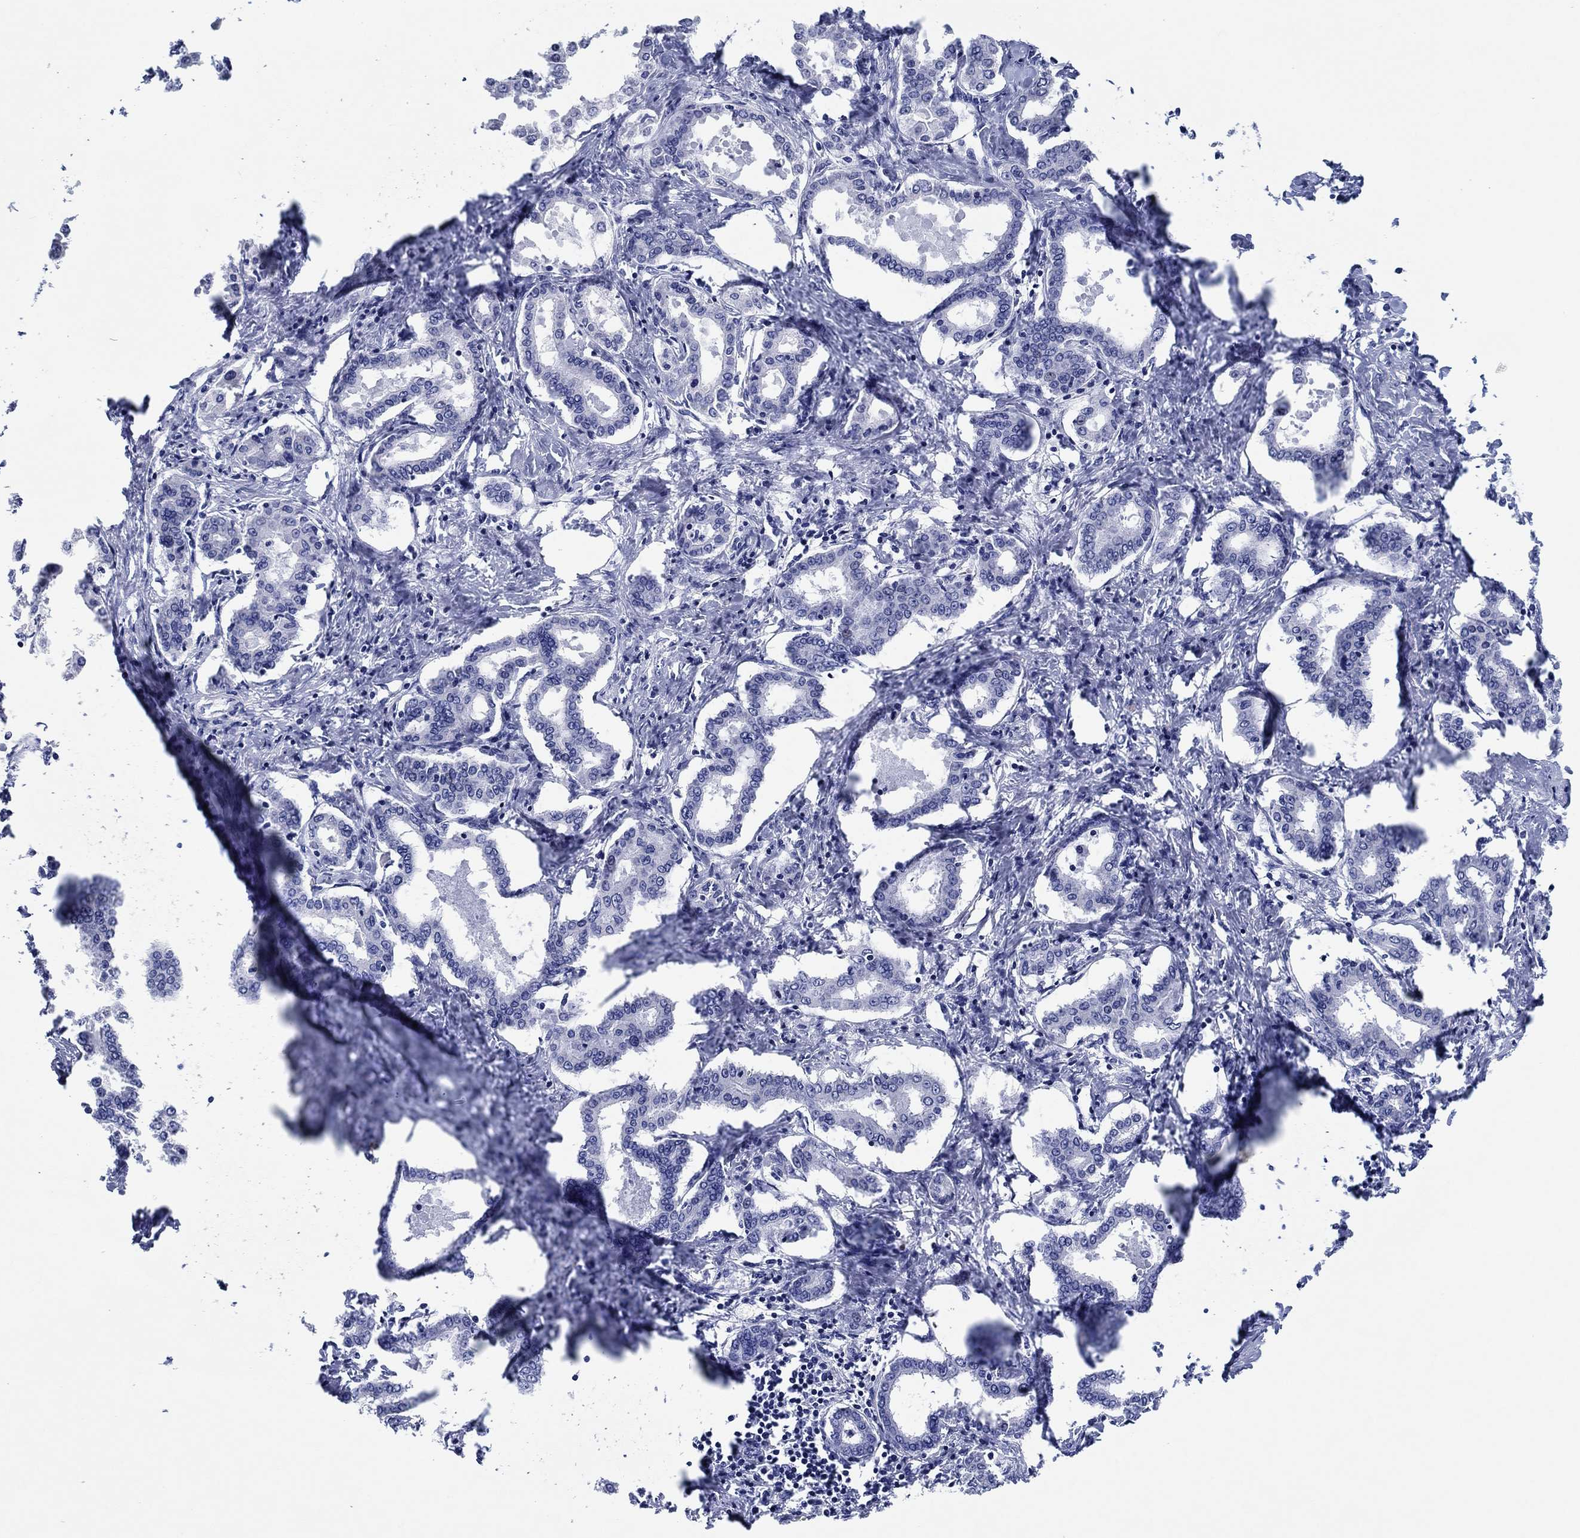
{"staining": {"intensity": "negative", "quantity": "none", "location": "none"}, "tissue": "liver cancer", "cell_type": "Tumor cells", "image_type": "cancer", "snomed": [{"axis": "morphology", "description": "Cholangiocarcinoma"}, {"axis": "topography", "description": "Liver"}], "caption": "This is an immunohistochemistry micrograph of human cholangiocarcinoma (liver). There is no expression in tumor cells.", "gene": "HCRT", "patient": {"sex": "female", "age": 47}}